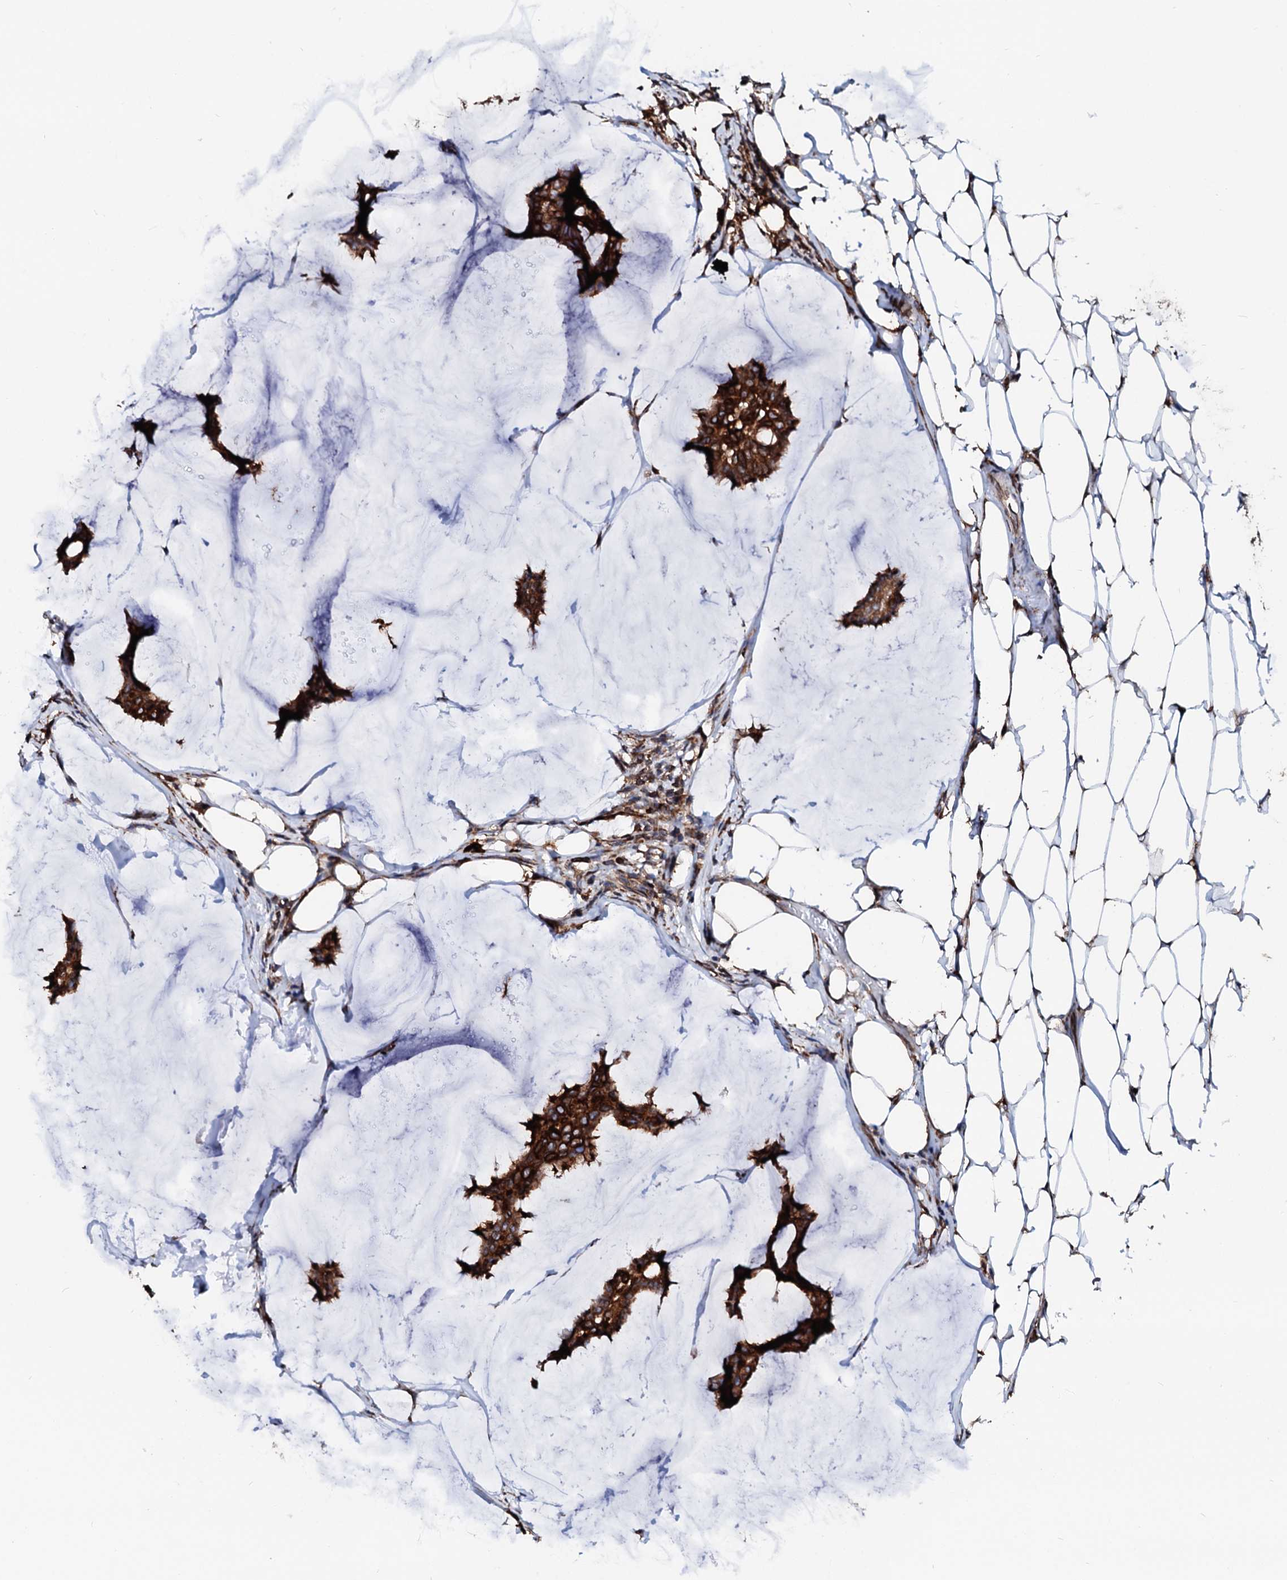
{"staining": {"intensity": "strong", "quantity": ">75%", "location": "cytoplasmic/membranous"}, "tissue": "breast cancer", "cell_type": "Tumor cells", "image_type": "cancer", "snomed": [{"axis": "morphology", "description": "Duct carcinoma"}, {"axis": "topography", "description": "Breast"}], "caption": "High-power microscopy captured an immunohistochemistry (IHC) micrograph of breast cancer (infiltrating ductal carcinoma), revealing strong cytoplasmic/membranous expression in approximately >75% of tumor cells.", "gene": "DERL1", "patient": {"sex": "female", "age": 93}}